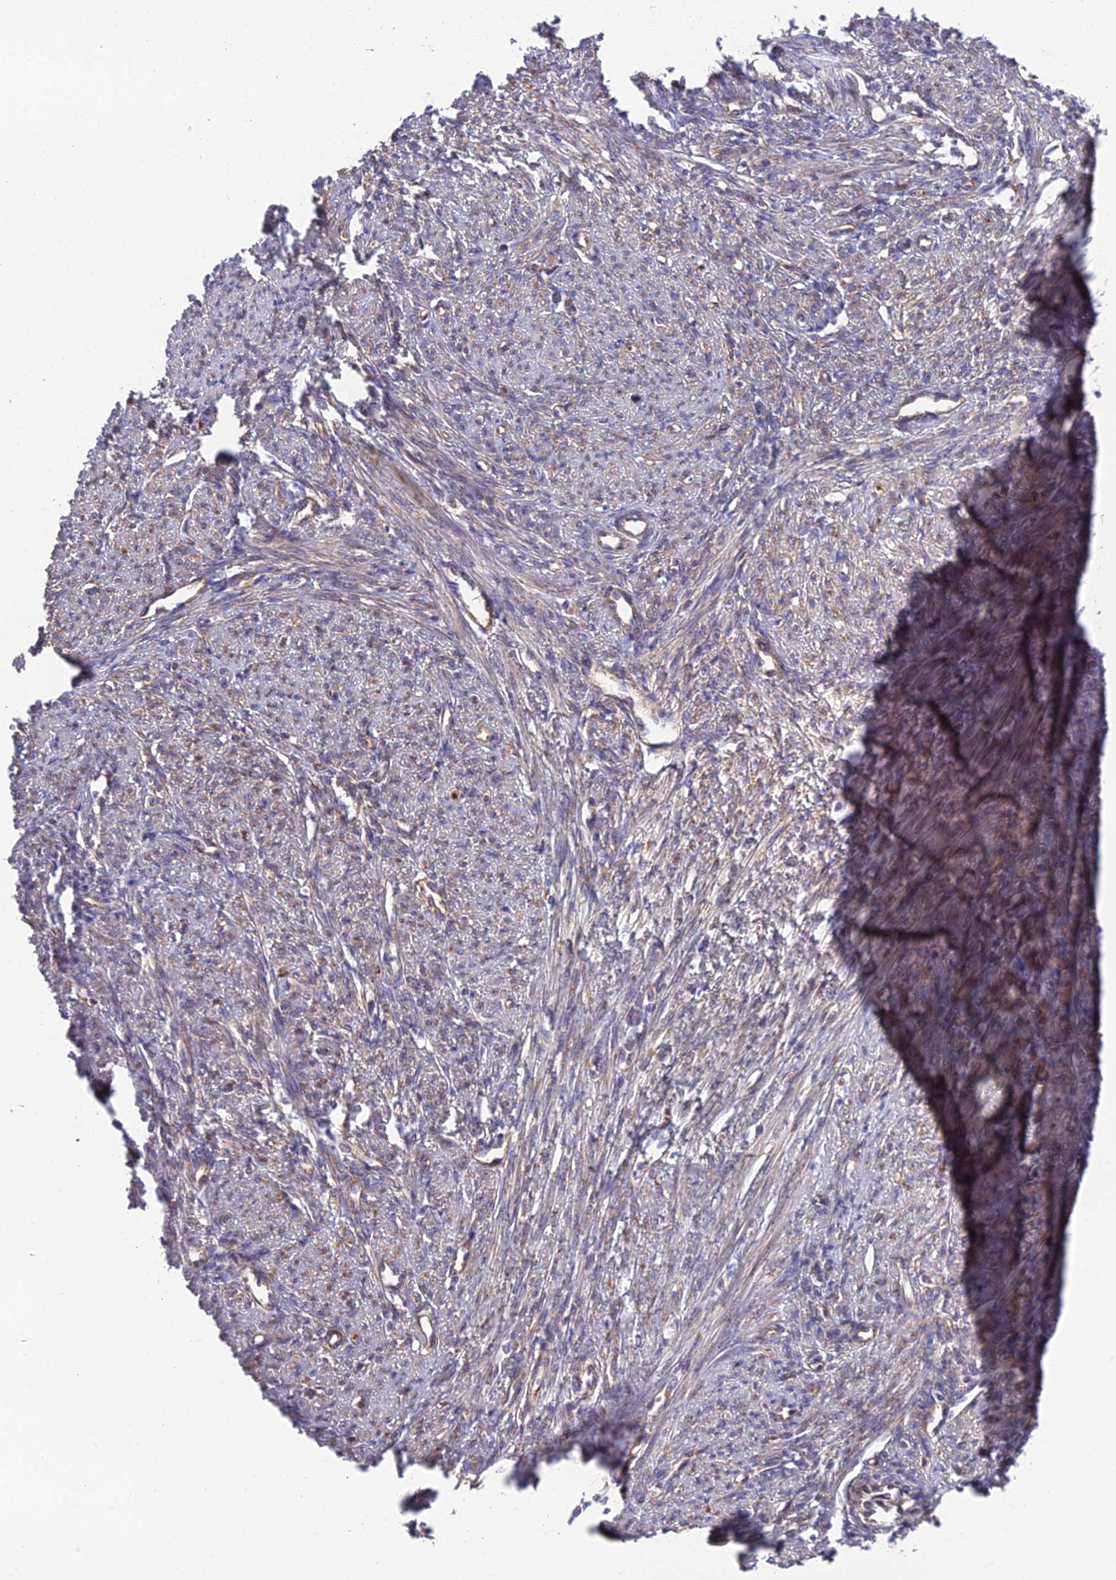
{"staining": {"intensity": "weak", "quantity": "25%-75%", "location": "cytoplasmic/membranous"}, "tissue": "smooth muscle", "cell_type": "Smooth muscle cells", "image_type": "normal", "snomed": [{"axis": "morphology", "description": "Normal tissue, NOS"}, {"axis": "topography", "description": "Smooth muscle"}, {"axis": "topography", "description": "Uterus"}], "caption": "A high-resolution photomicrograph shows immunohistochemistry staining of unremarkable smooth muscle, which shows weak cytoplasmic/membranous positivity in about 25%-75% of smooth muscle cells.", "gene": "BLOC1S4", "patient": {"sex": "female", "age": 59}}